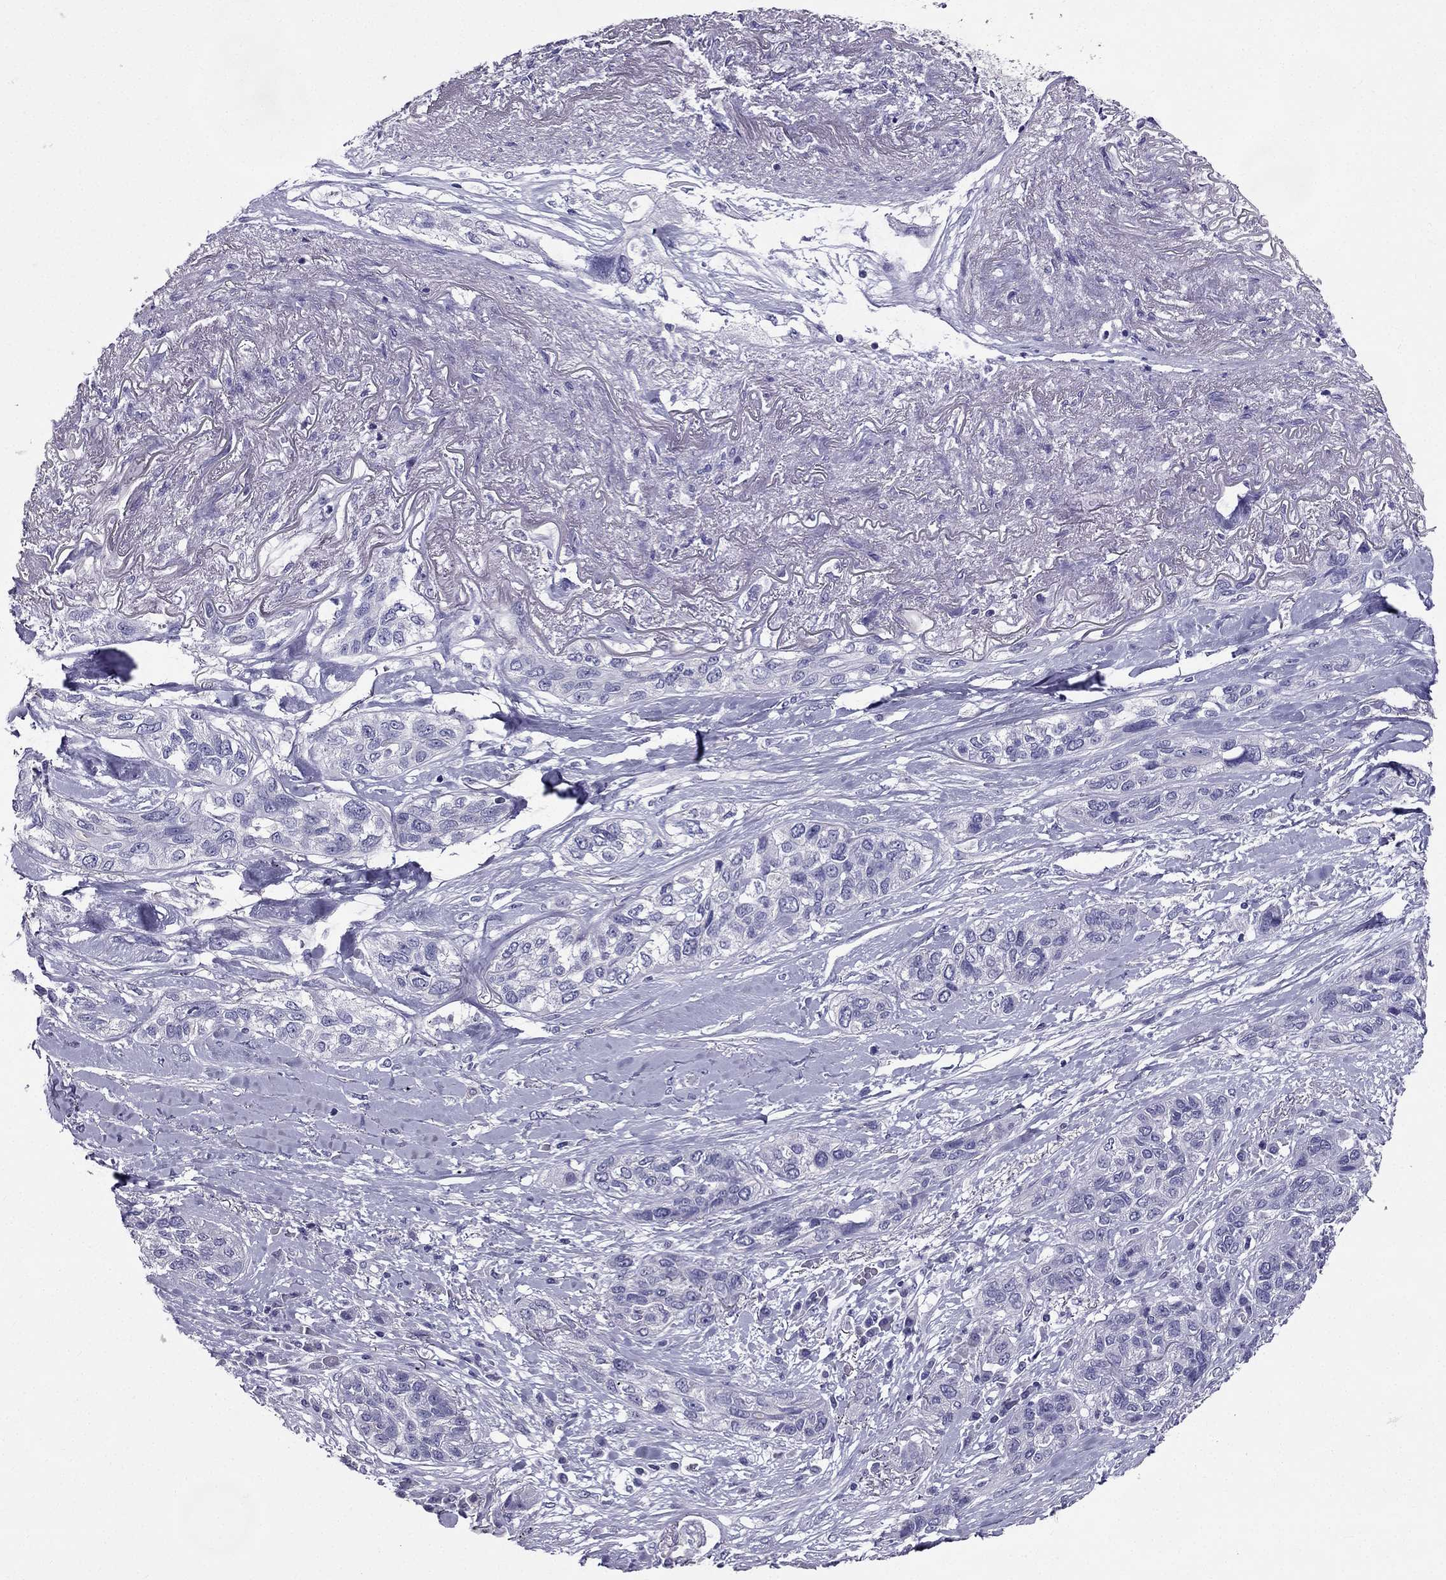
{"staining": {"intensity": "negative", "quantity": "none", "location": "none"}, "tissue": "lung cancer", "cell_type": "Tumor cells", "image_type": "cancer", "snomed": [{"axis": "morphology", "description": "Squamous cell carcinoma, NOS"}, {"axis": "topography", "description": "Lung"}], "caption": "Human lung cancer stained for a protein using IHC shows no staining in tumor cells.", "gene": "ZNF541", "patient": {"sex": "female", "age": 70}}